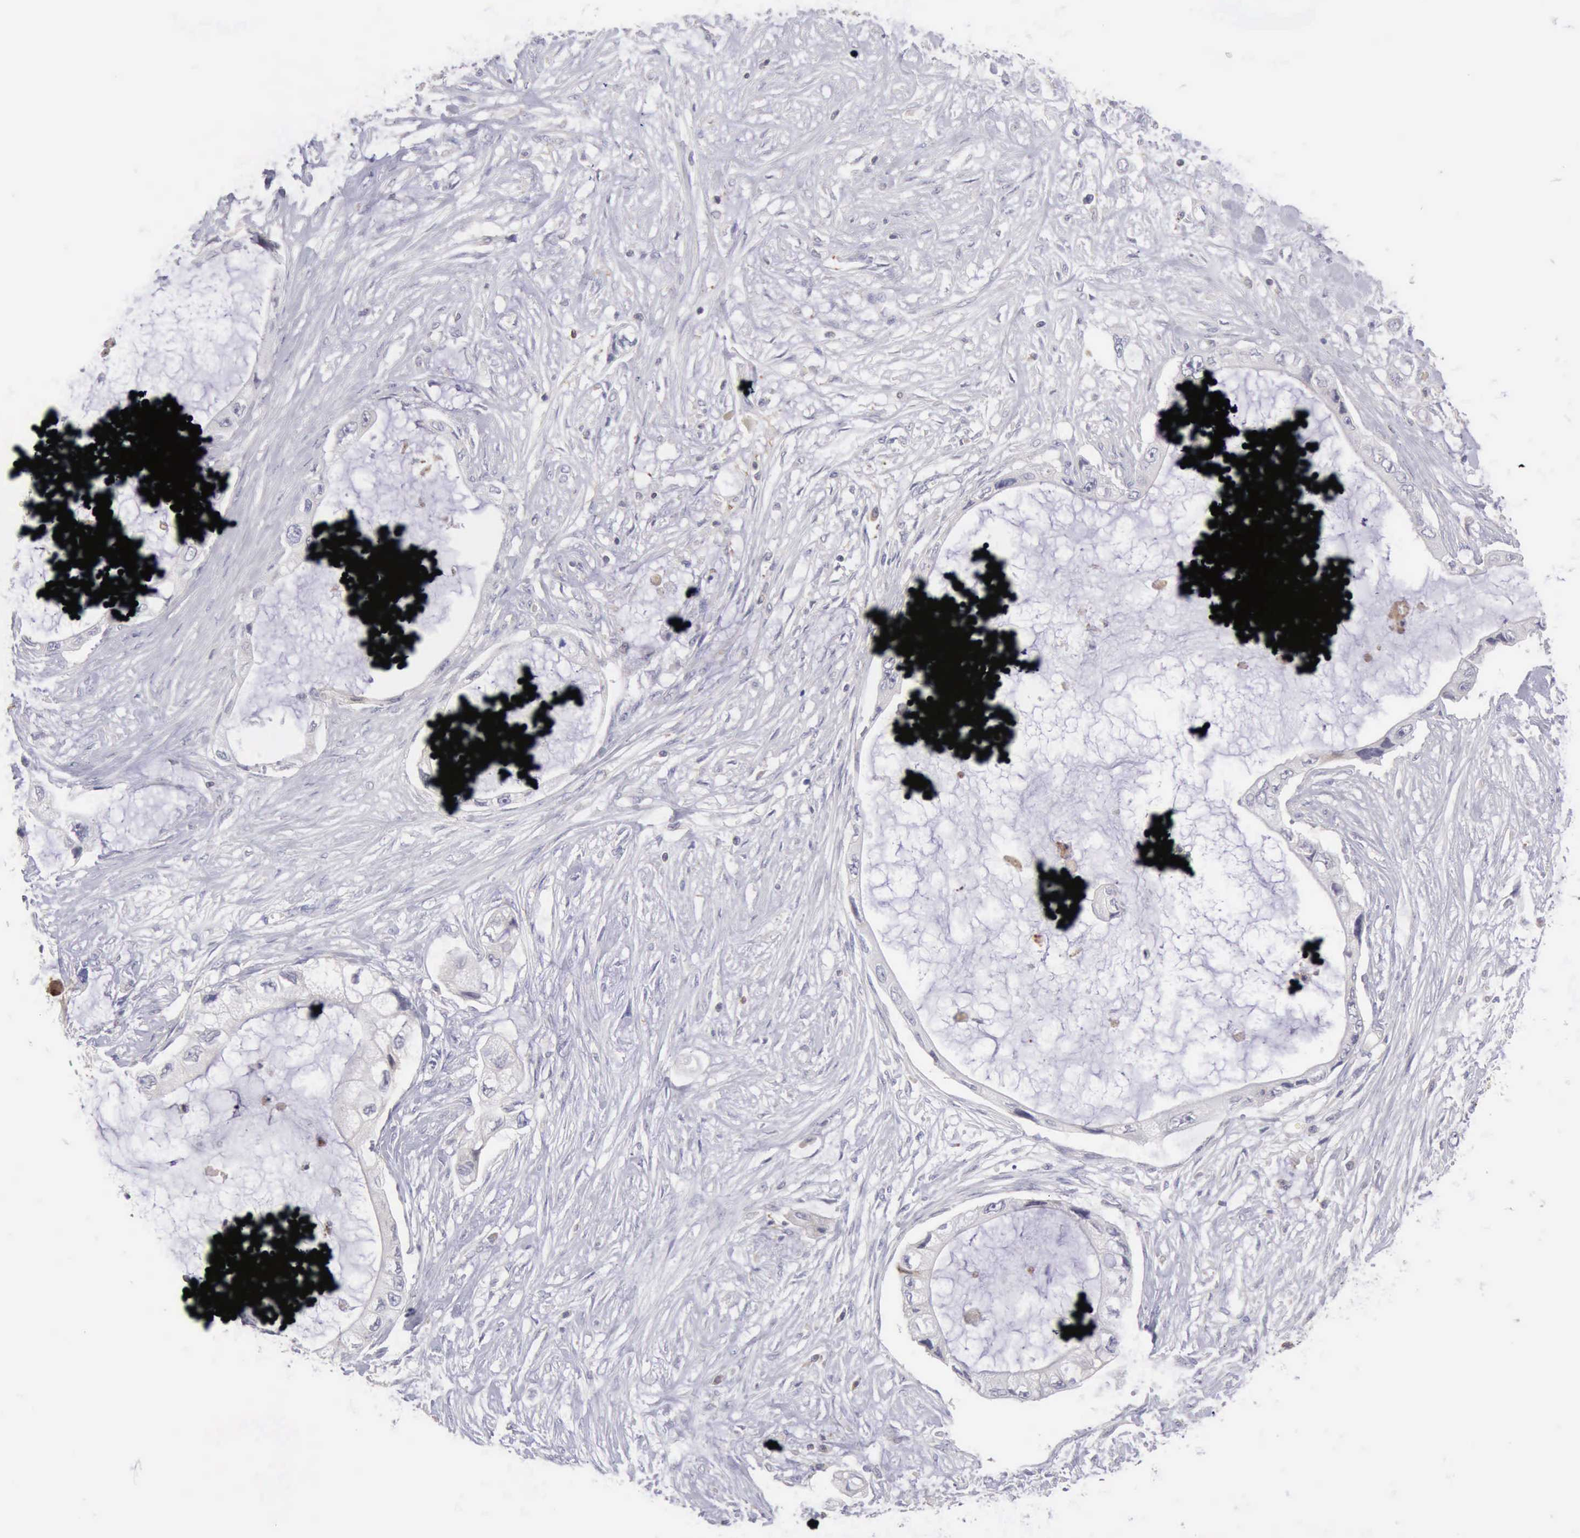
{"staining": {"intensity": "negative", "quantity": "none", "location": "none"}, "tissue": "pancreatic cancer", "cell_type": "Tumor cells", "image_type": "cancer", "snomed": [{"axis": "morphology", "description": "Adenocarcinoma, NOS"}, {"axis": "topography", "description": "Pancreas"}, {"axis": "topography", "description": "Stomach, upper"}], "caption": "Photomicrograph shows no significant protein staining in tumor cells of pancreatic cancer (adenocarcinoma).", "gene": "SASH3", "patient": {"sex": "male", "age": 77}}